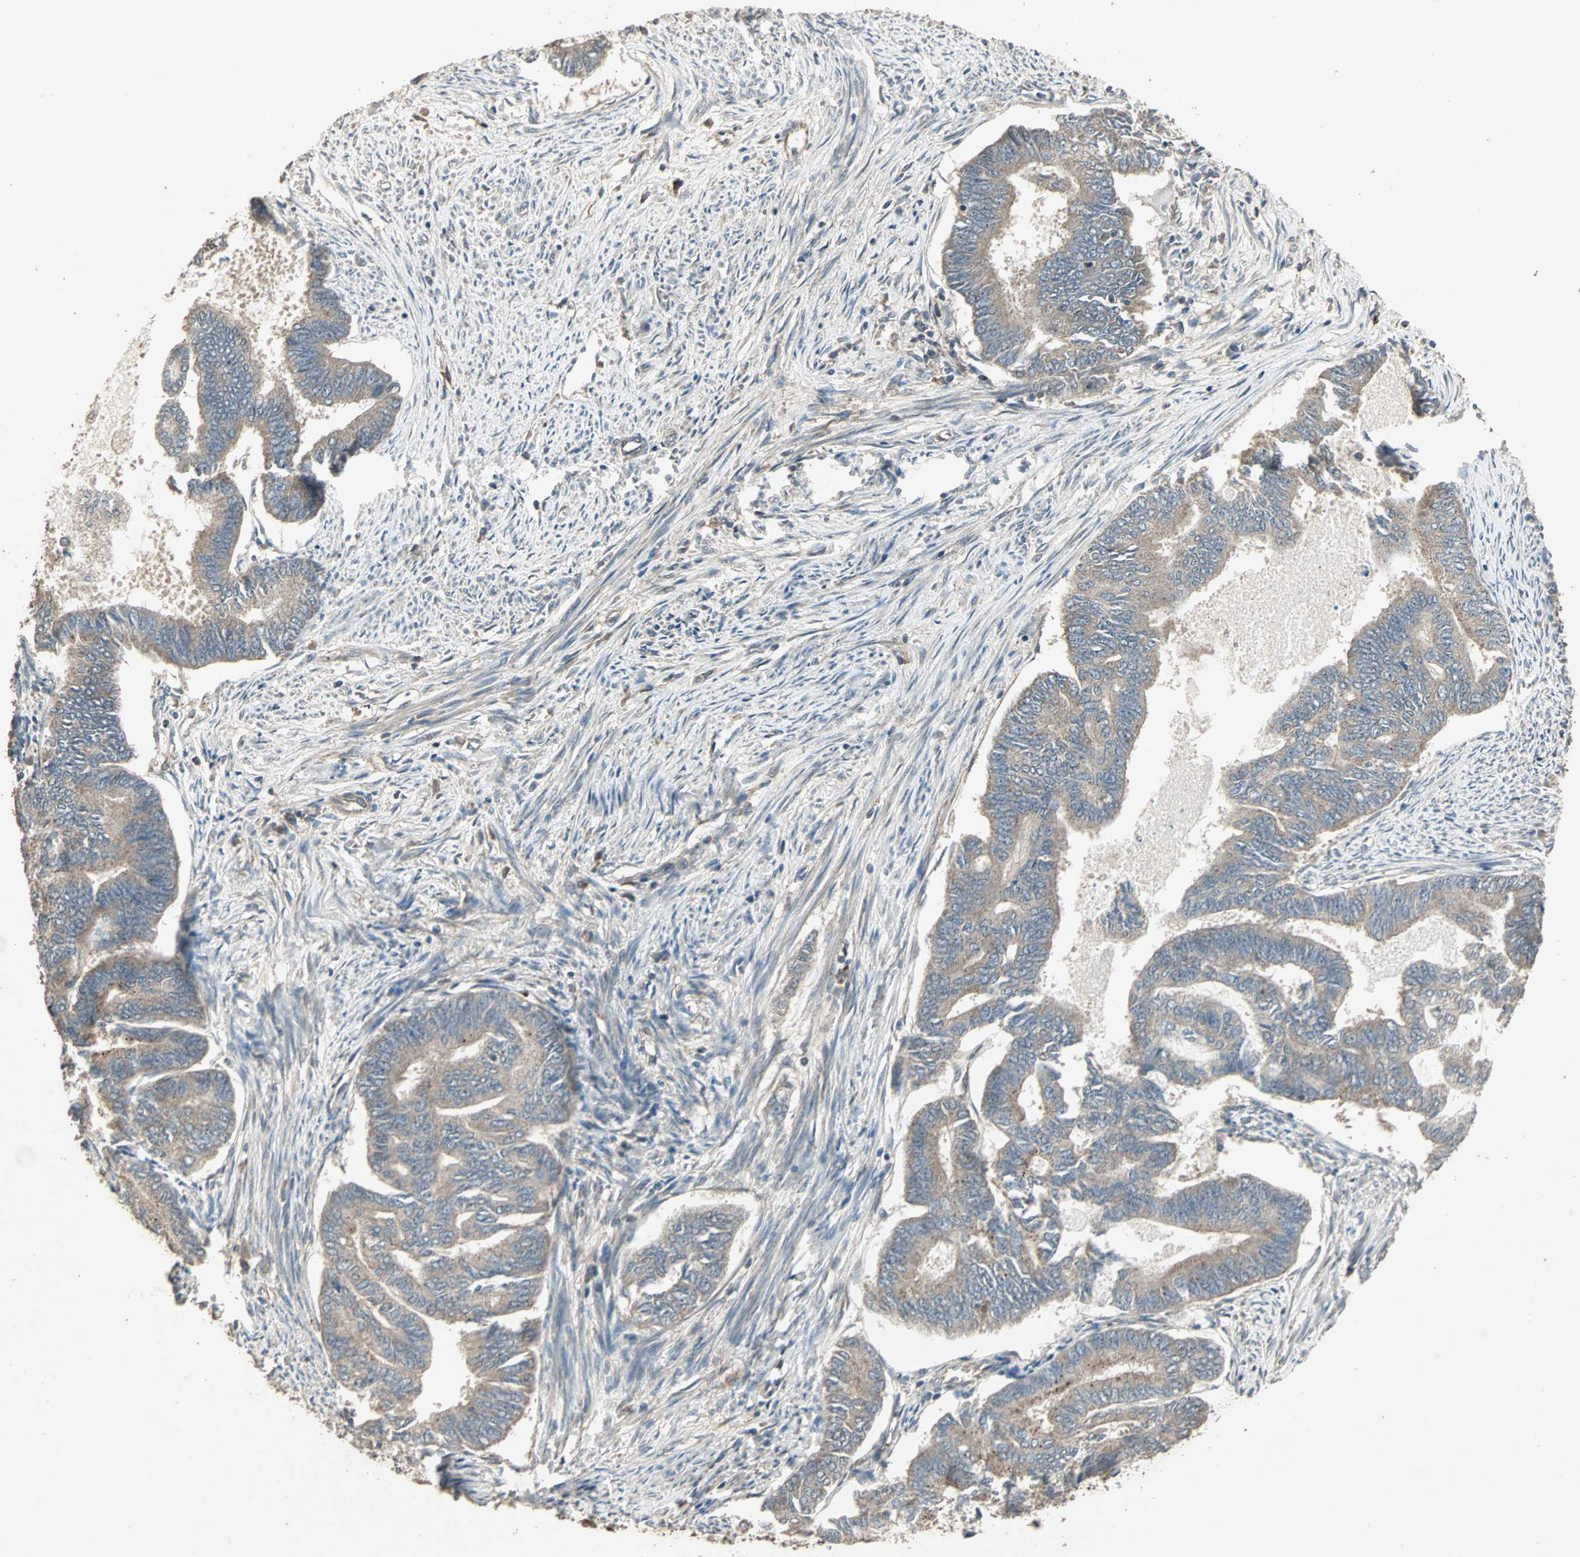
{"staining": {"intensity": "moderate", "quantity": ">75%", "location": "cytoplasmic/membranous"}, "tissue": "endometrial cancer", "cell_type": "Tumor cells", "image_type": "cancer", "snomed": [{"axis": "morphology", "description": "Adenocarcinoma, NOS"}, {"axis": "topography", "description": "Endometrium"}], "caption": "Immunohistochemistry (IHC) micrograph of neoplastic tissue: endometrial adenocarcinoma stained using IHC demonstrates medium levels of moderate protein expression localized specifically in the cytoplasmic/membranous of tumor cells, appearing as a cytoplasmic/membranous brown color.", "gene": "UBAC1", "patient": {"sex": "female", "age": 86}}